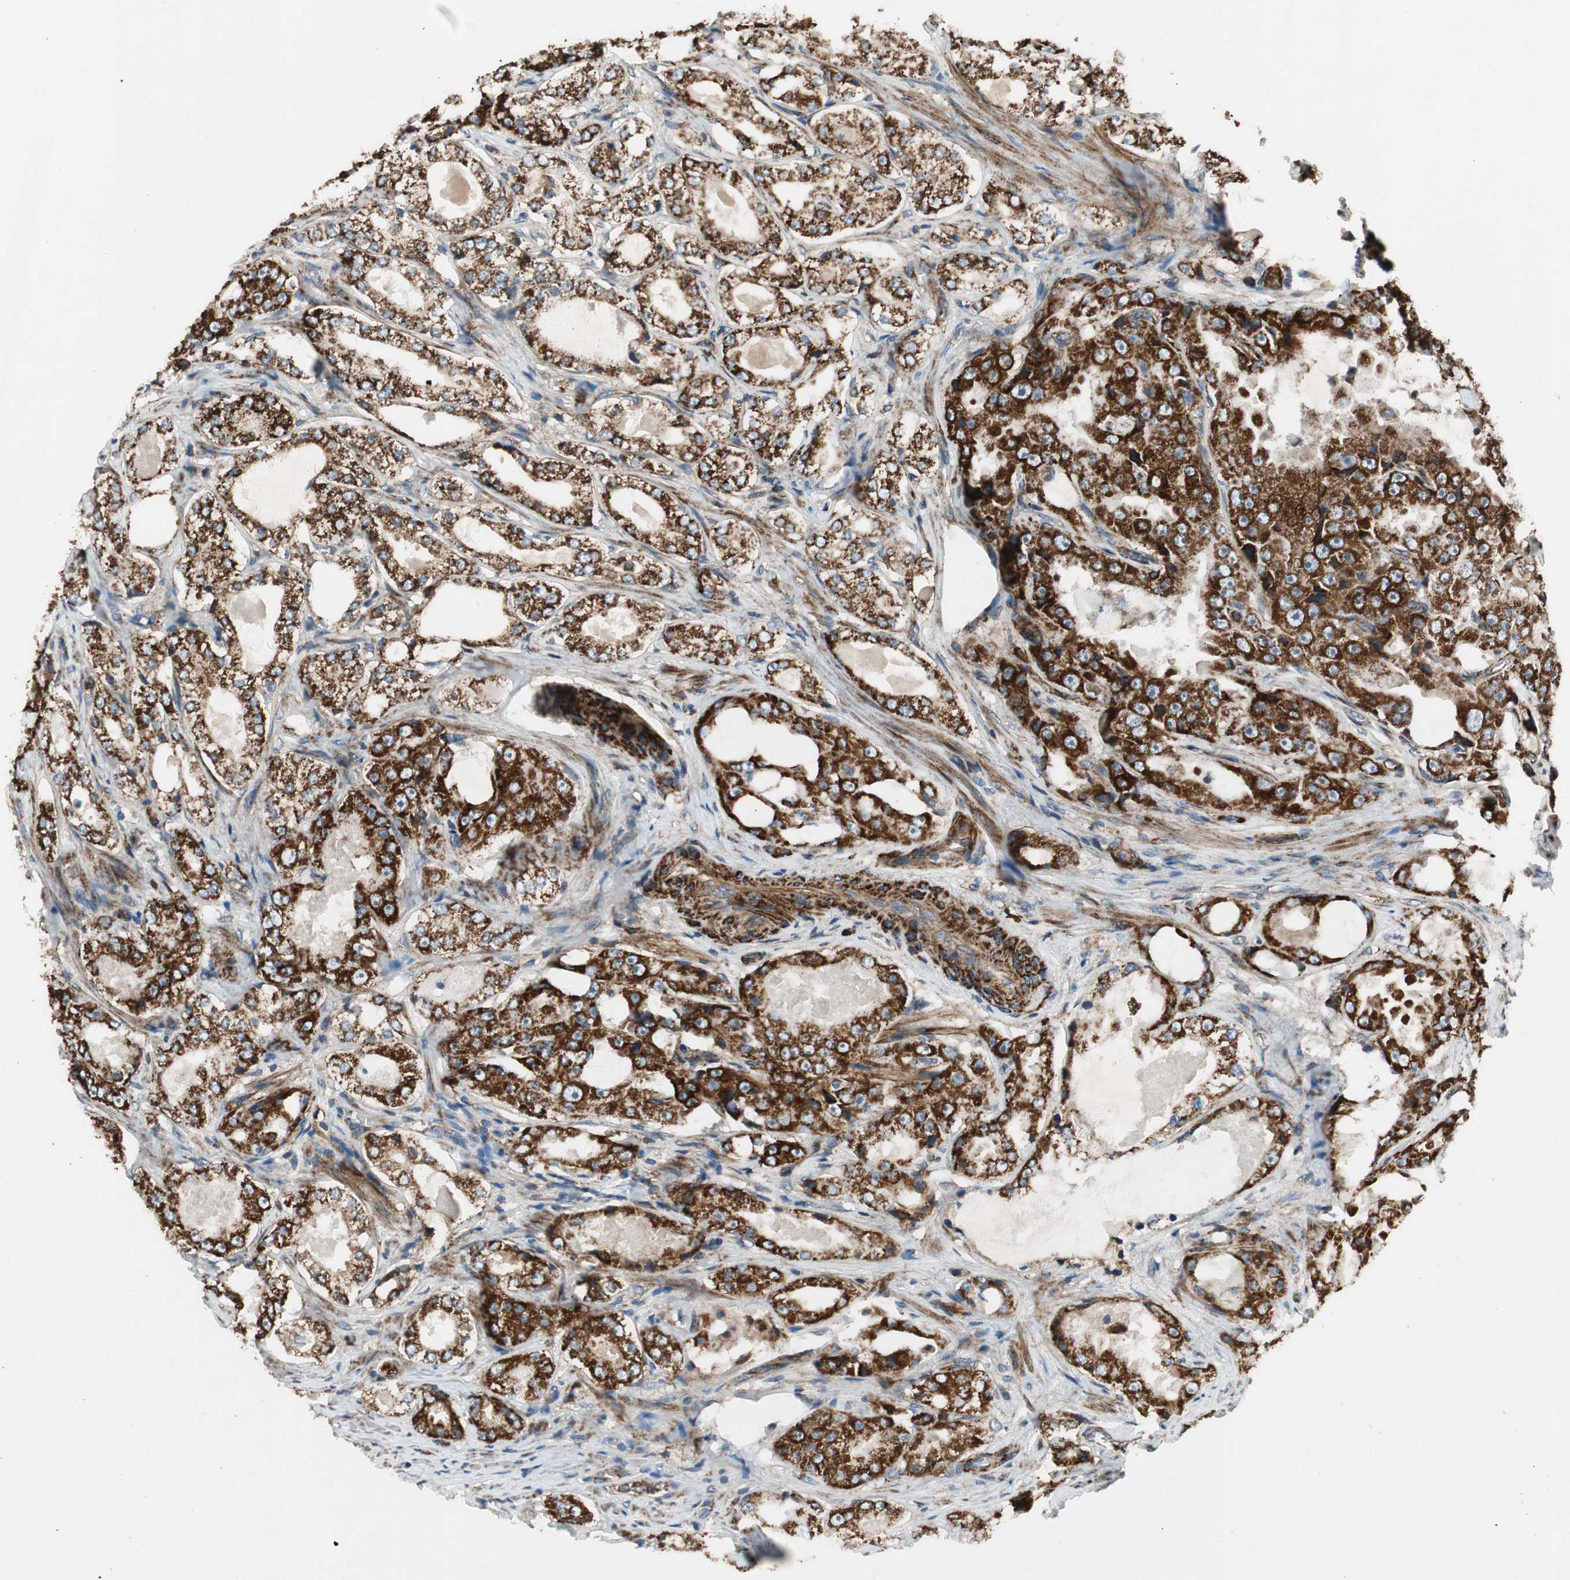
{"staining": {"intensity": "strong", "quantity": ">75%", "location": "cytoplasmic/membranous"}, "tissue": "prostate cancer", "cell_type": "Tumor cells", "image_type": "cancer", "snomed": [{"axis": "morphology", "description": "Adenocarcinoma, High grade"}, {"axis": "topography", "description": "Prostate"}], "caption": "High-magnification brightfield microscopy of prostate cancer stained with DAB (brown) and counterstained with hematoxylin (blue). tumor cells exhibit strong cytoplasmic/membranous staining is present in approximately>75% of cells.", "gene": "AKAP1", "patient": {"sex": "male", "age": 73}}